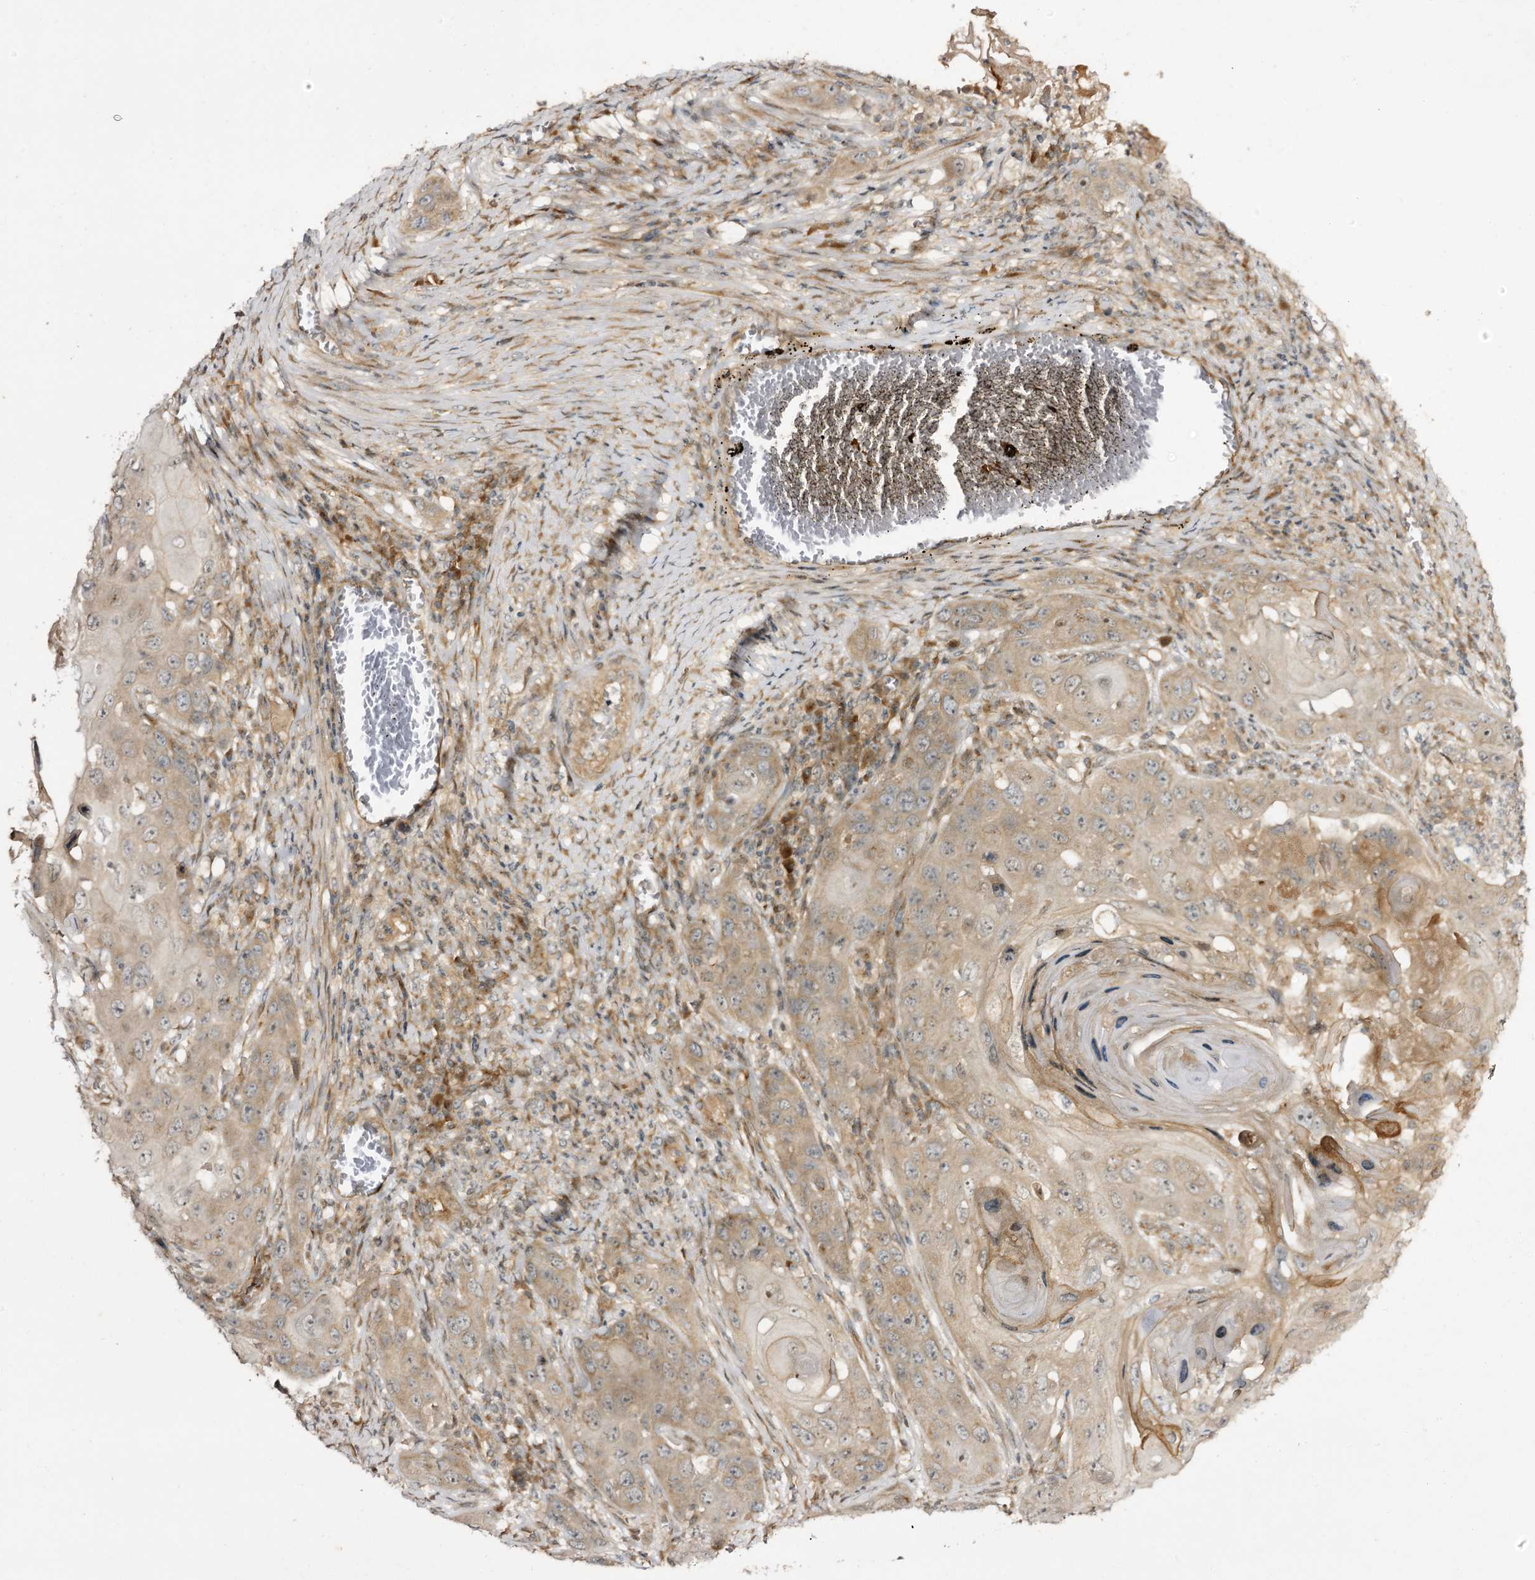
{"staining": {"intensity": "moderate", "quantity": ">75%", "location": "cytoplasmic/membranous"}, "tissue": "skin cancer", "cell_type": "Tumor cells", "image_type": "cancer", "snomed": [{"axis": "morphology", "description": "Squamous cell carcinoma, NOS"}, {"axis": "topography", "description": "Skin"}], "caption": "Immunohistochemical staining of human squamous cell carcinoma (skin) shows medium levels of moderate cytoplasmic/membranous positivity in about >75% of tumor cells. (Stains: DAB in brown, nuclei in blue, Microscopy: brightfield microscopy at high magnification).", "gene": "C11orf80", "patient": {"sex": "male", "age": 55}}